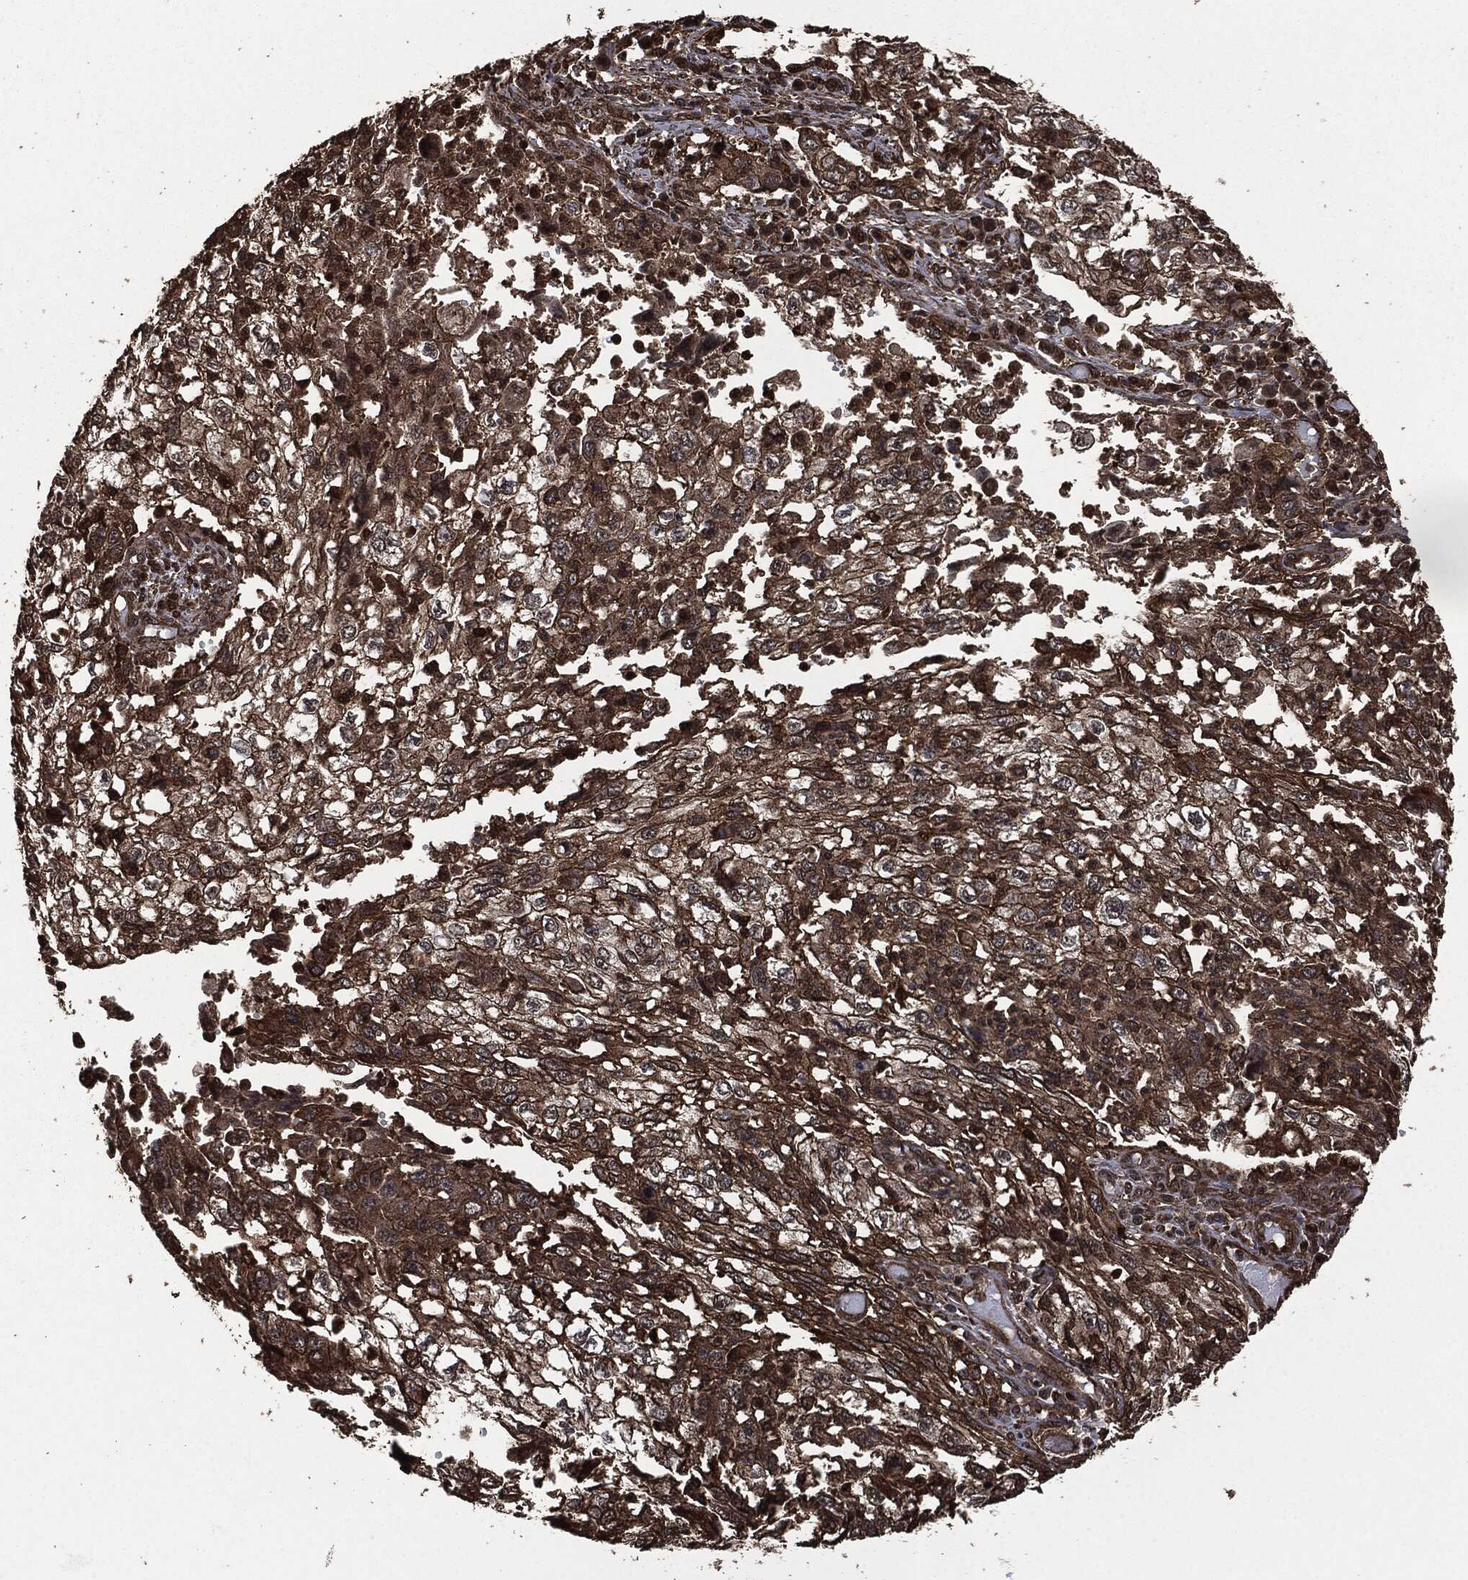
{"staining": {"intensity": "strong", "quantity": ">75%", "location": "cytoplasmic/membranous"}, "tissue": "cervical cancer", "cell_type": "Tumor cells", "image_type": "cancer", "snomed": [{"axis": "morphology", "description": "Squamous cell carcinoma, NOS"}, {"axis": "topography", "description": "Cervix"}], "caption": "Immunohistochemical staining of human squamous cell carcinoma (cervical) shows high levels of strong cytoplasmic/membranous expression in approximately >75% of tumor cells. Nuclei are stained in blue.", "gene": "HRAS", "patient": {"sex": "female", "age": 36}}